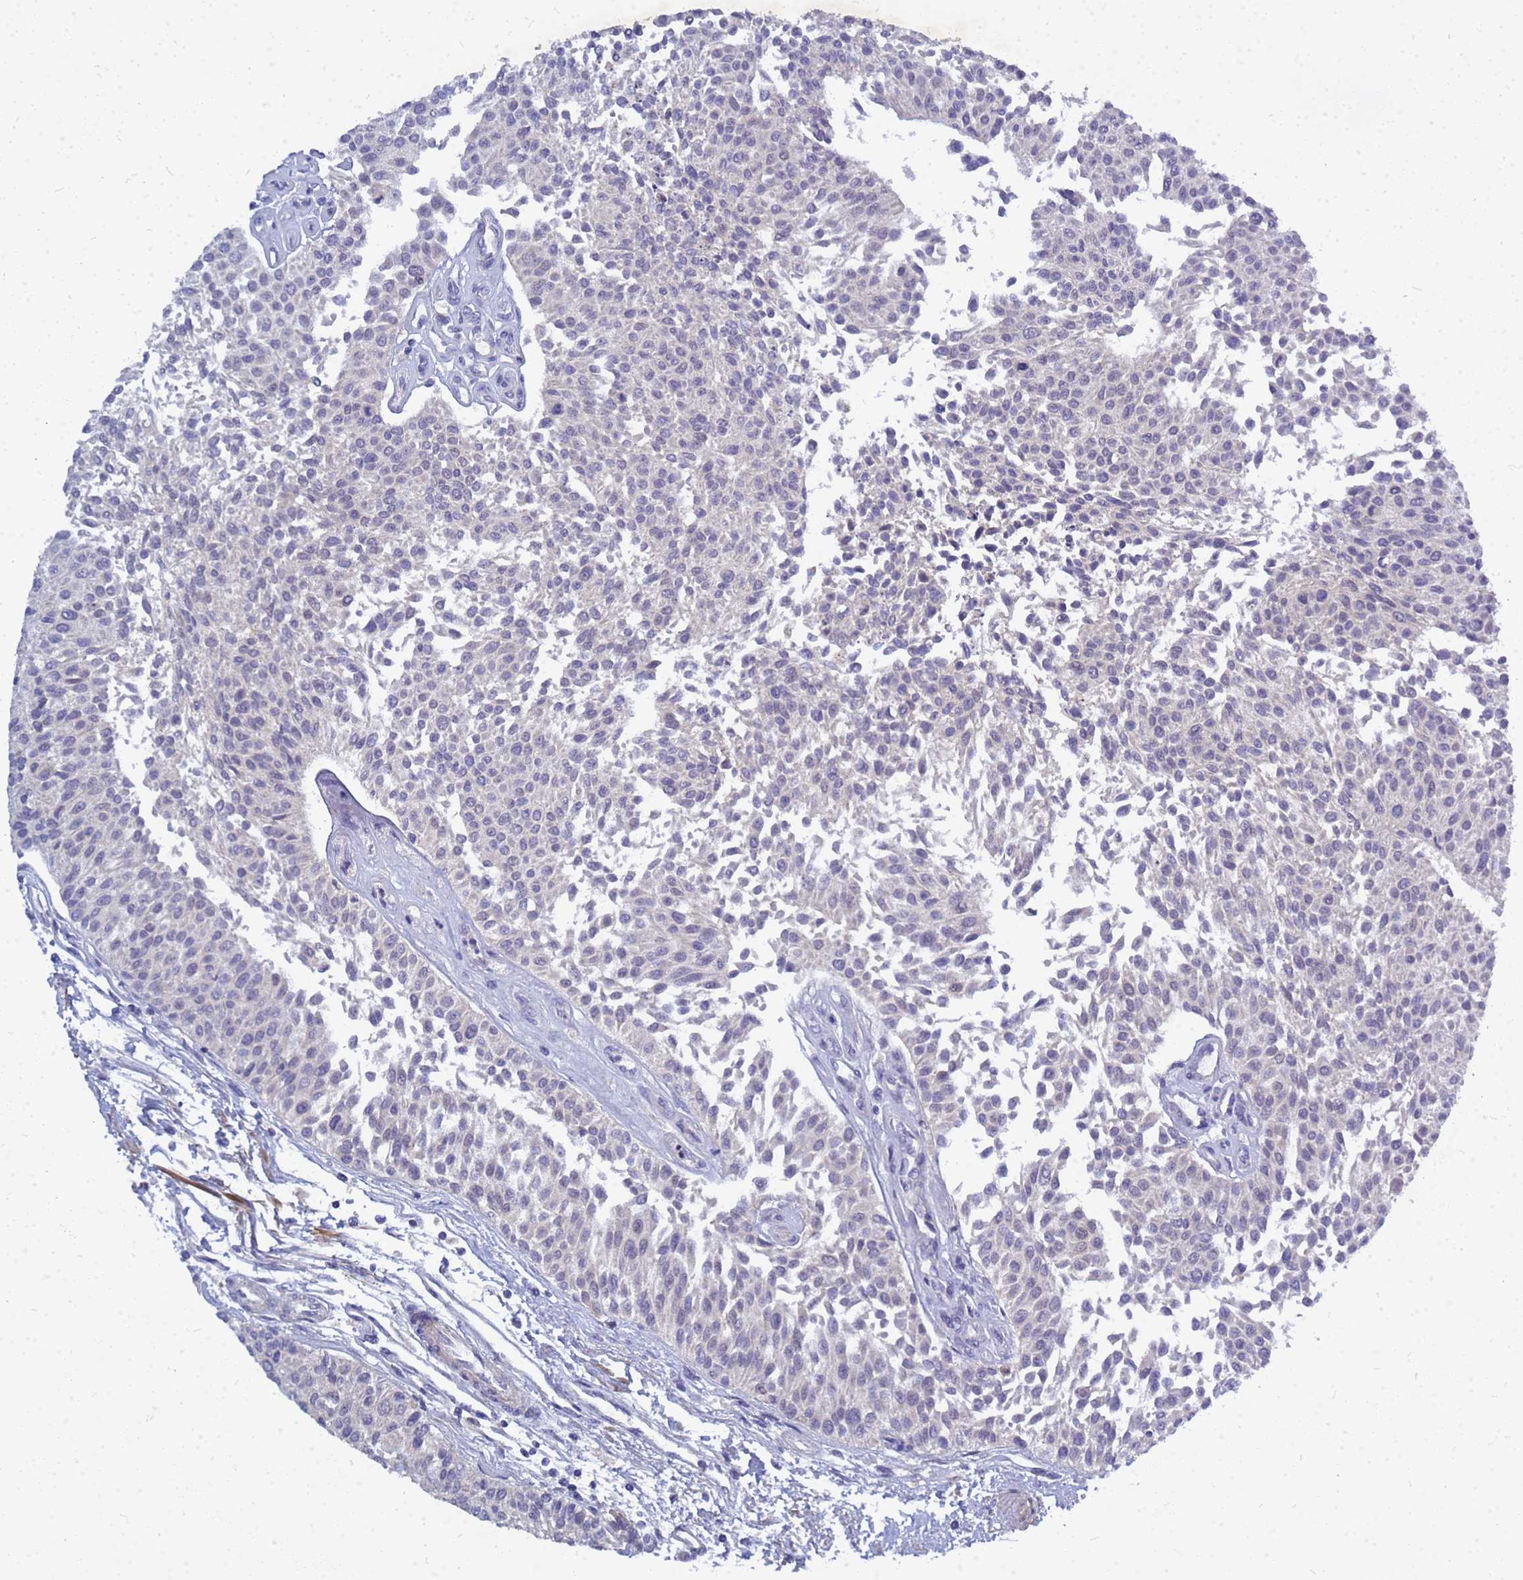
{"staining": {"intensity": "negative", "quantity": "none", "location": "none"}, "tissue": "urothelial cancer", "cell_type": "Tumor cells", "image_type": "cancer", "snomed": [{"axis": "morphology", "description": "Urothelial carcinoma, NOS"}, {"axis": "topography", "description": "Urinary bladder"}], "caption": "The photomicrograph displays no significant expression in tumor cells of transitional cell carcinoma.", "gene": "SRGAP3", "patient": {"sex": "male", "age": 55}}